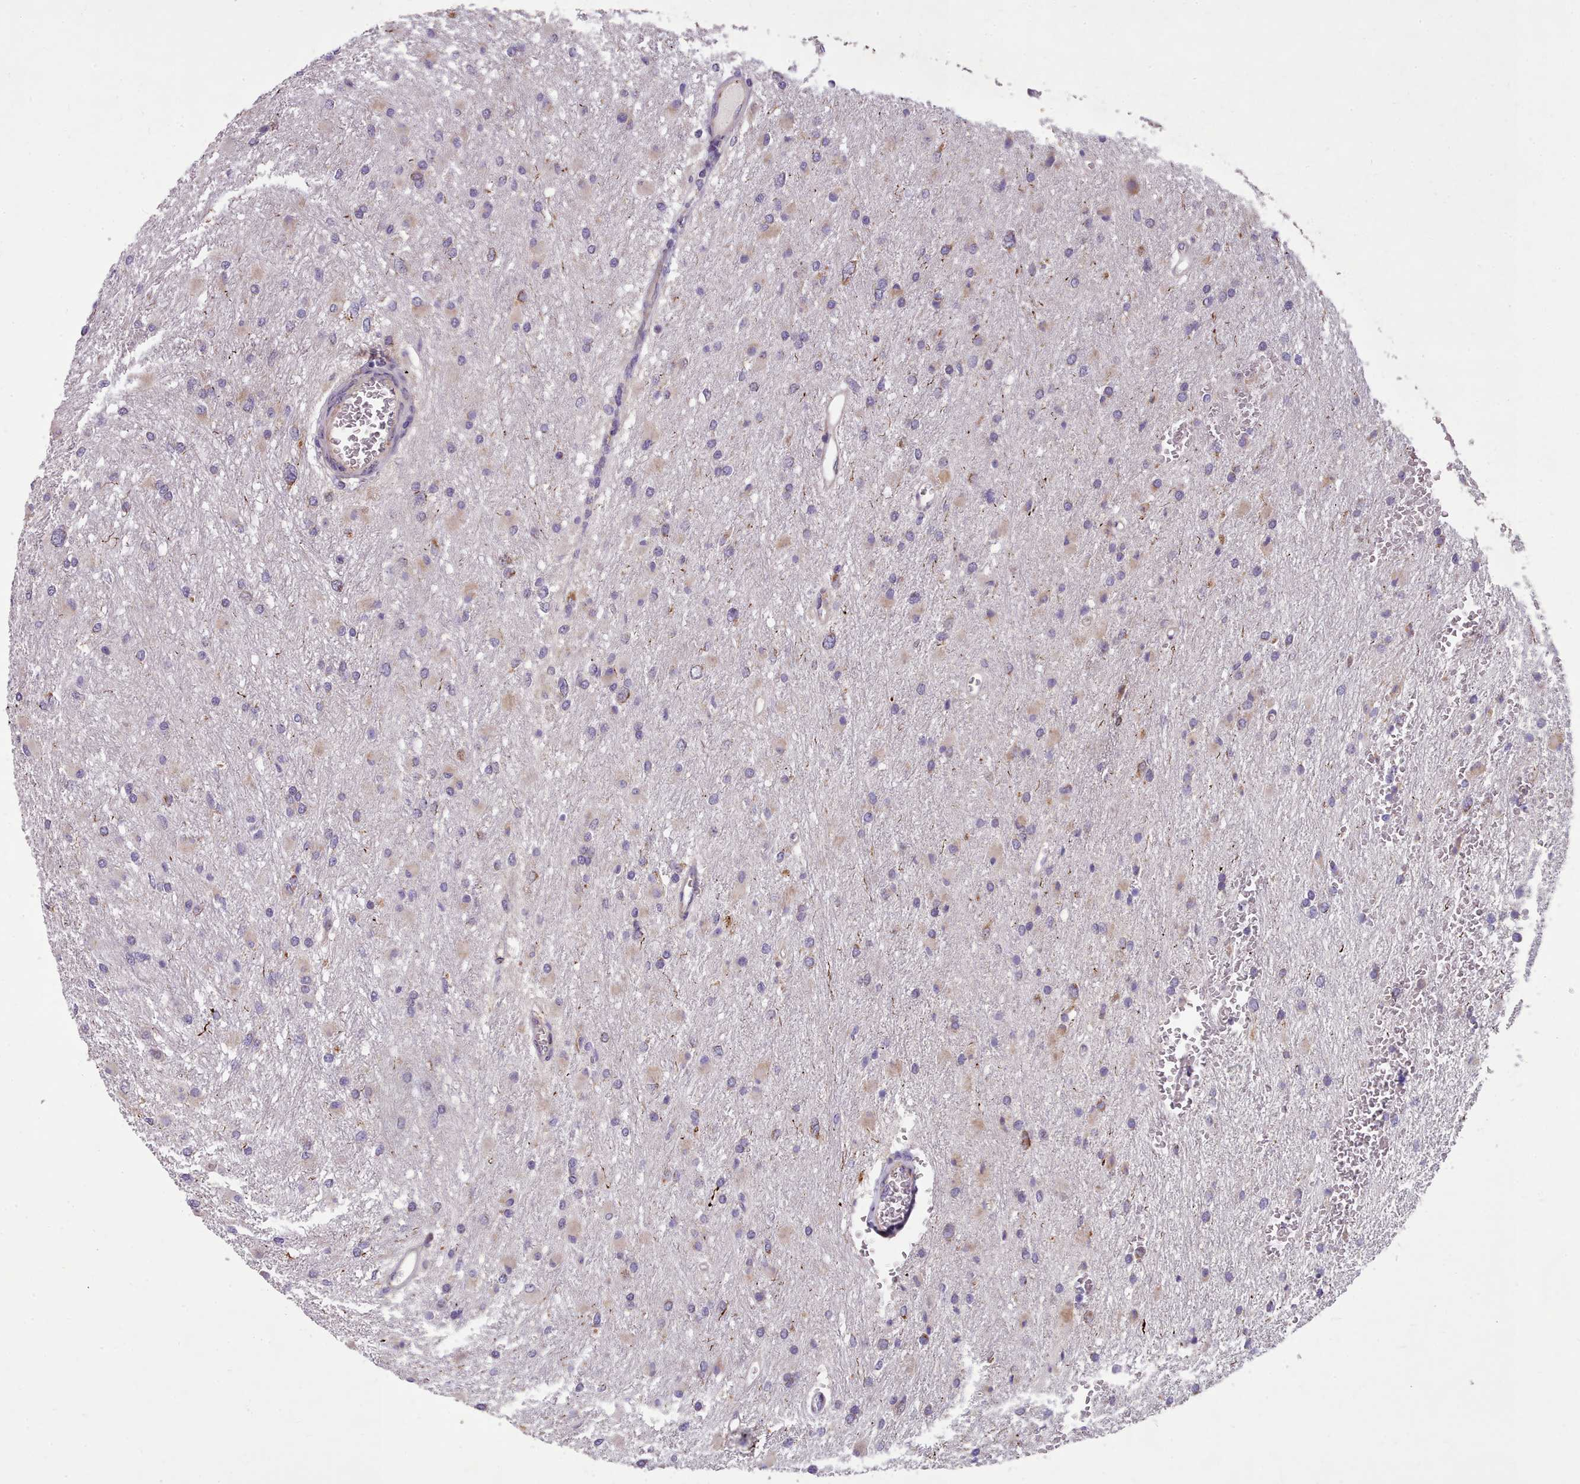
{"staining": {"intensity": "weak", "quantity": "<25%", "location": "cytoplasmic/membranous"}, "tissue": "glioma", "cell_type": "Tumor cells", "image_type": "cancer", "snomed": [{"axis": "morphology", "description": "Glioma, malignant, High grade"}, {"axis": "topography", "description": "Cerebral cortex"}], "caption": "Immunohistochemistry (IHC) of human glioma displays no expression in tumor cells.", "gene": "FKBP10", "patient": {"sex": "female", "age": 36}}